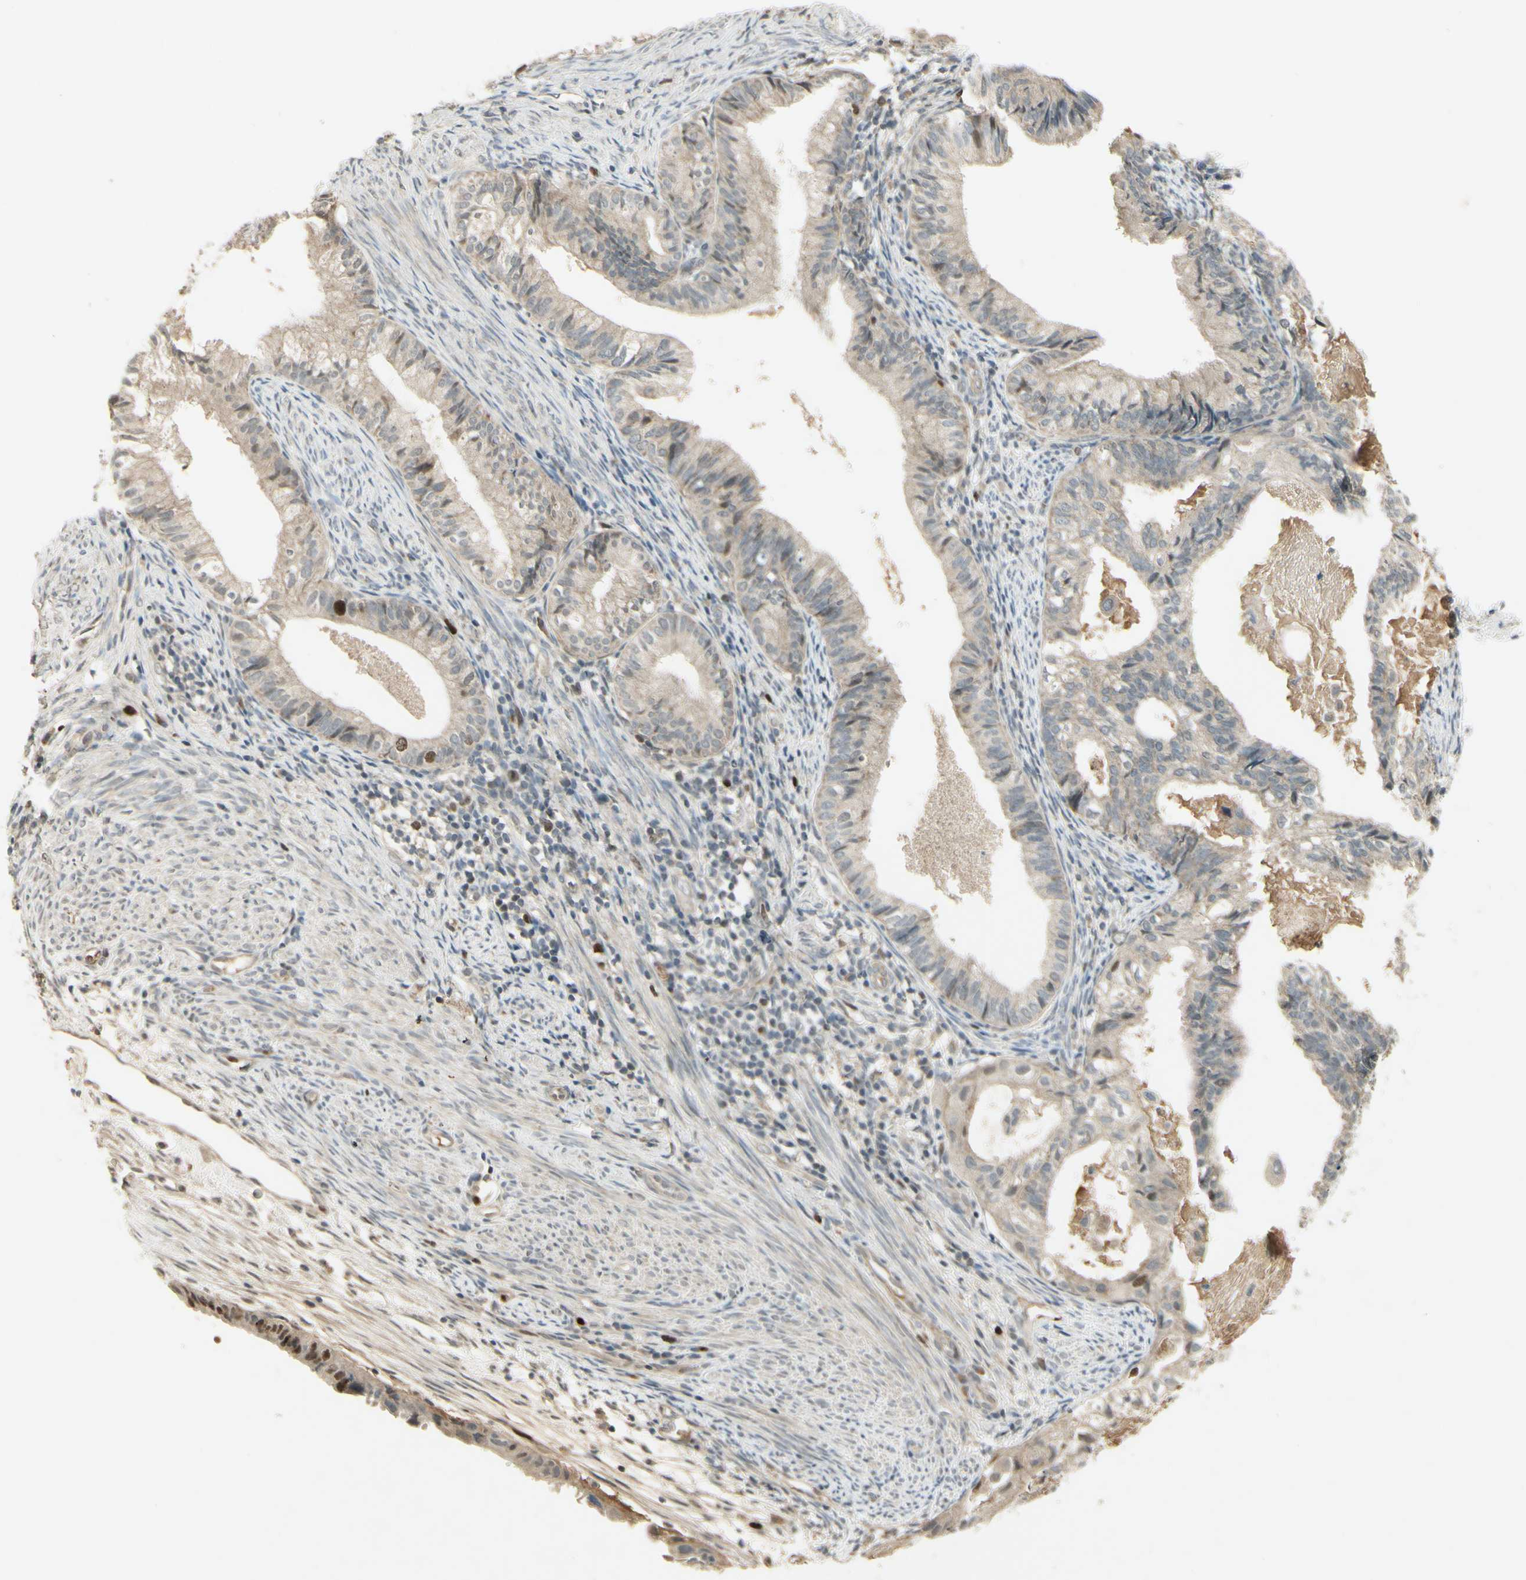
{"staining": {"intensity": "negative", "quantity": "none", "location": "none"}, "tissue": "cervical cancer", "cell_type": "Tumor cells", "image_type": "cancer", "snomed": [{"axis": "morphology", "description": "Normal tissue, NOS"}, {"axis": "morphology", "description": "Adenocarcinoma, NOS"}, {"axis": "topography", "description": "Cervix"}, {"axis": "topography", "description": "Endometrium"}], "caption": "IHC micrograph of neoplastic tissue: cervical cancer stained with DAB reveals no significant protein positivity in tumor cells. The staining was performed using DAB to visualize the protein expression in brown, while the nuclei were stained in blue with hematoxylin (Magnification: 20x).", "gene": "RAD18", "patient": {"sex": "female", "age": 86}}